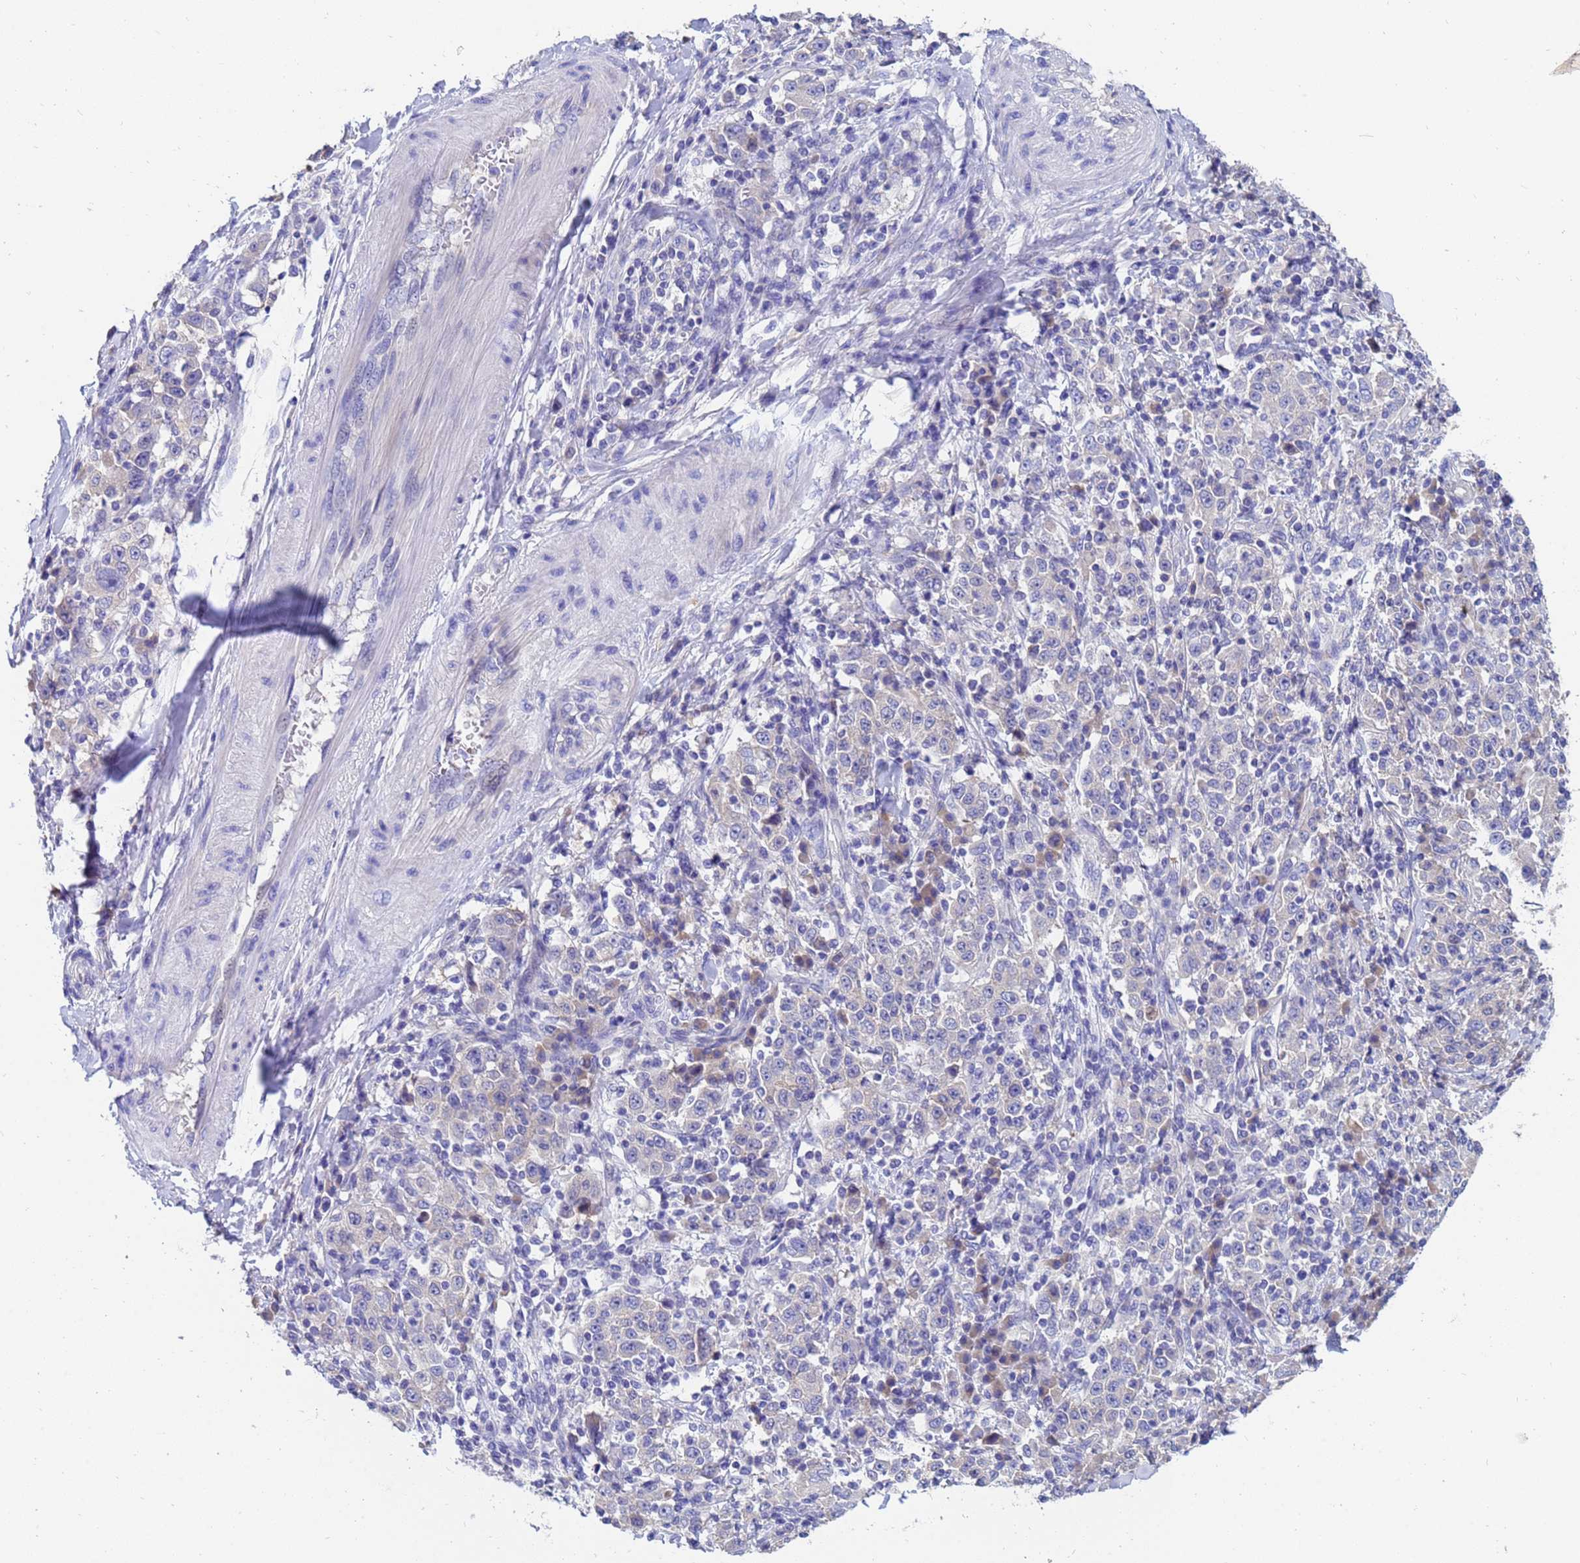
{"staining": {"intensity": "negative", "quantity": "none", "location": "none"}, "tissue": "stomach cancer", "cell_type": "Tumor cells", "image_type": "cancer", "snomed": [{"axis": "morphology", "description": "Normal tissue, NOS"}, {"axis": "morphology", "description": "Adenocarcinoma, NOS"}, {"axis": "topography", "description": "Stomach, upper"}, {"axis": "topography", "description": "Stomach"}], "caption": "Immunohistochemistry (IHC) image of stomach cancer (adenocarcinoma) stained for a protein (brown), which exhibits no expression in tumor cells. (Immunohistochemistry (IHC), brightfield microscopy, high magnification).", "gene": "UBE2O", "patient": {"sex": "male", "age": 59}}